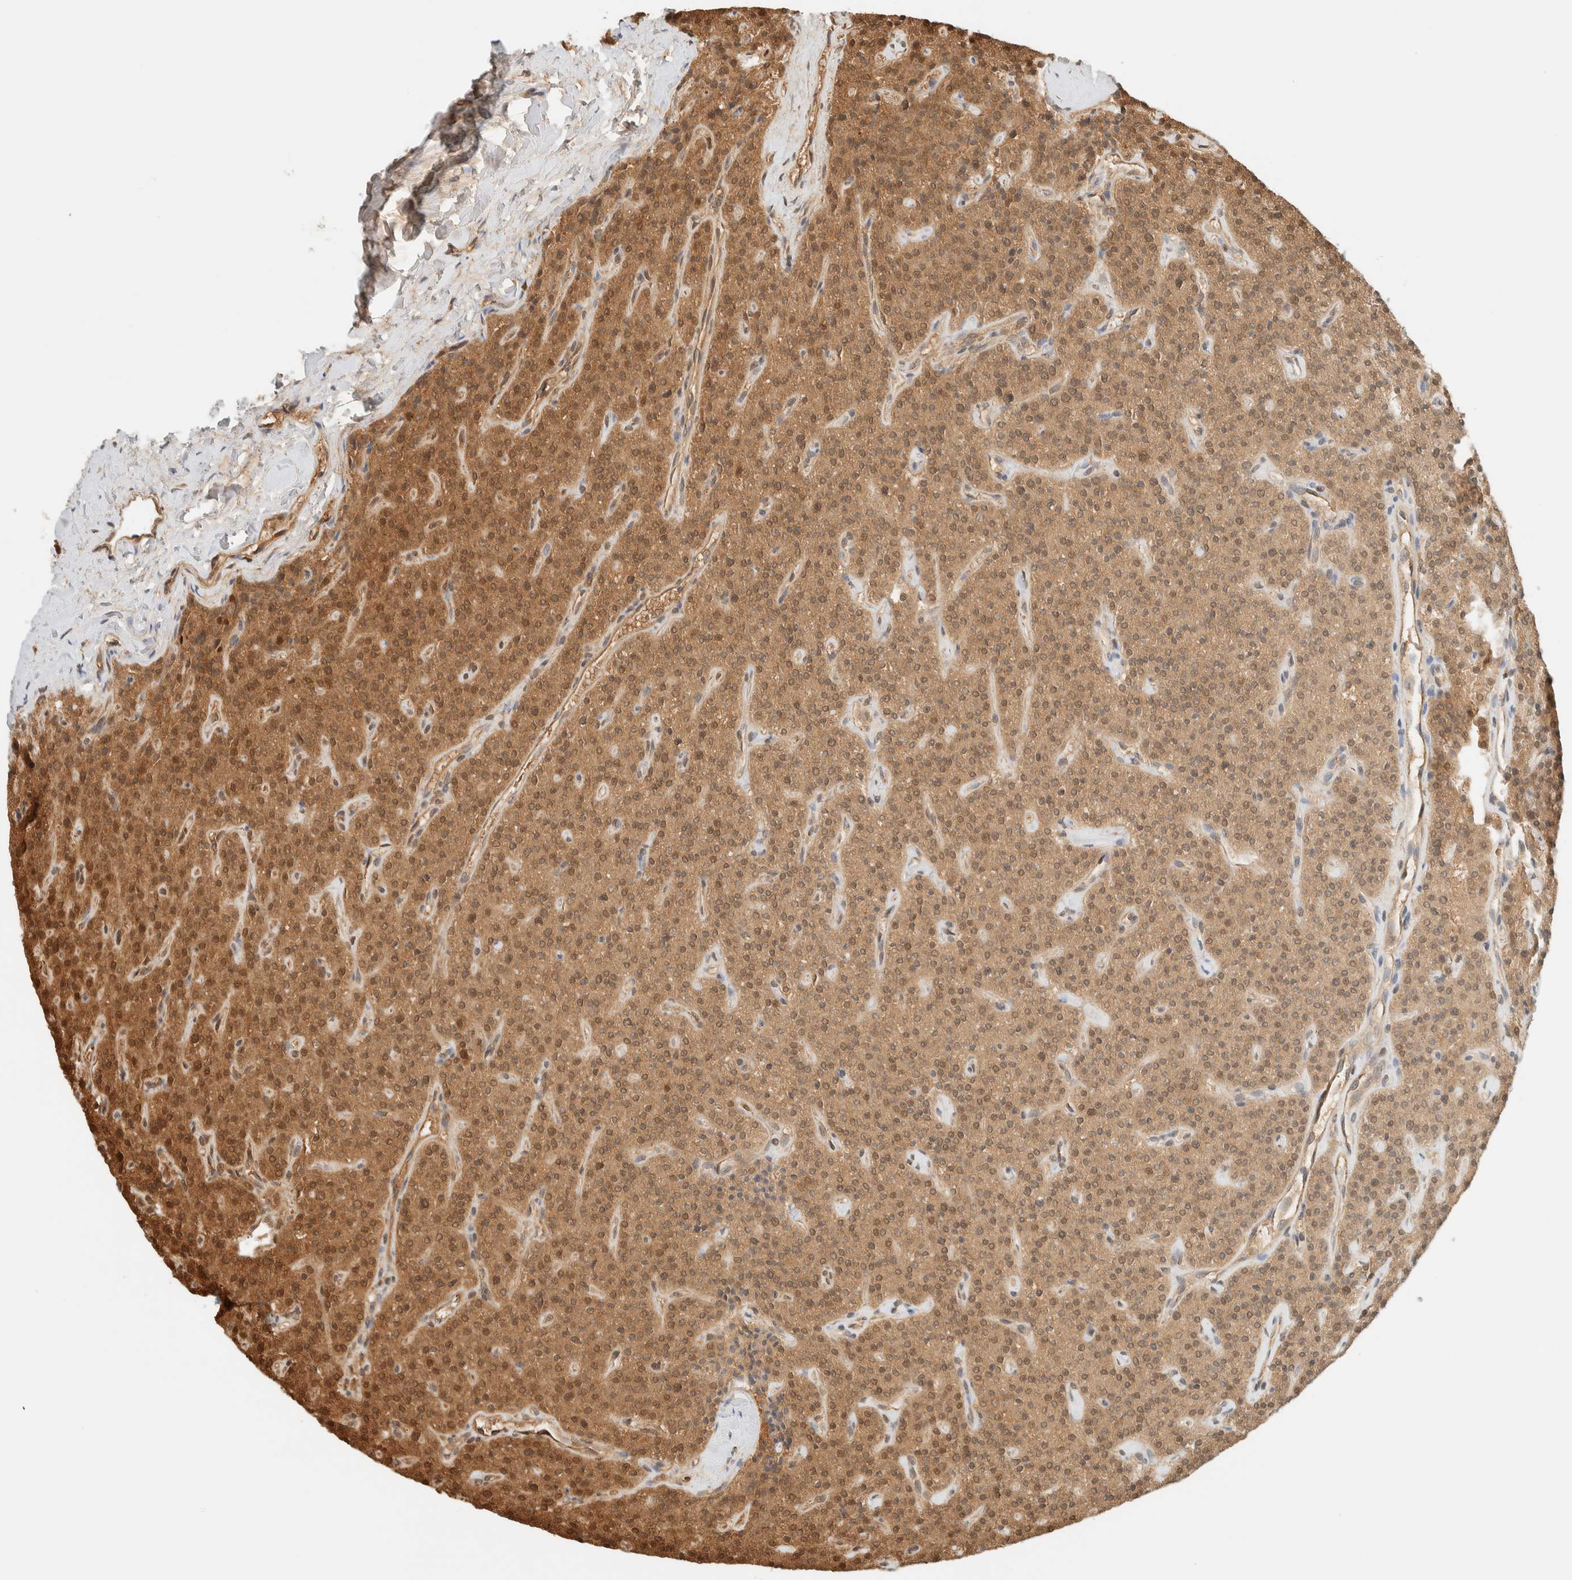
{"staining": {"intensity": "strong", "quantity": ">75%", "location": "cytoplasmic/membranous,nuclear"}, "tissue": "parathyroid gland", "cell_type": "Glandular cells", "image_type": "normal", "snomed": [{"axis": "morphology", "description": "Normal tissue, NOS"}, {"axis": "topography", "description": "Parathyroid gland"}], "caption": "Immunohistochemical staining of unremarkable human parathyroid gland demonstrates high levels of strong cytoplasmic/membranous,nuclear expression in approximately >75% of glandular cells.", "gene": "ZBTB37", "patient": {"sex": "male", "age": 46}}